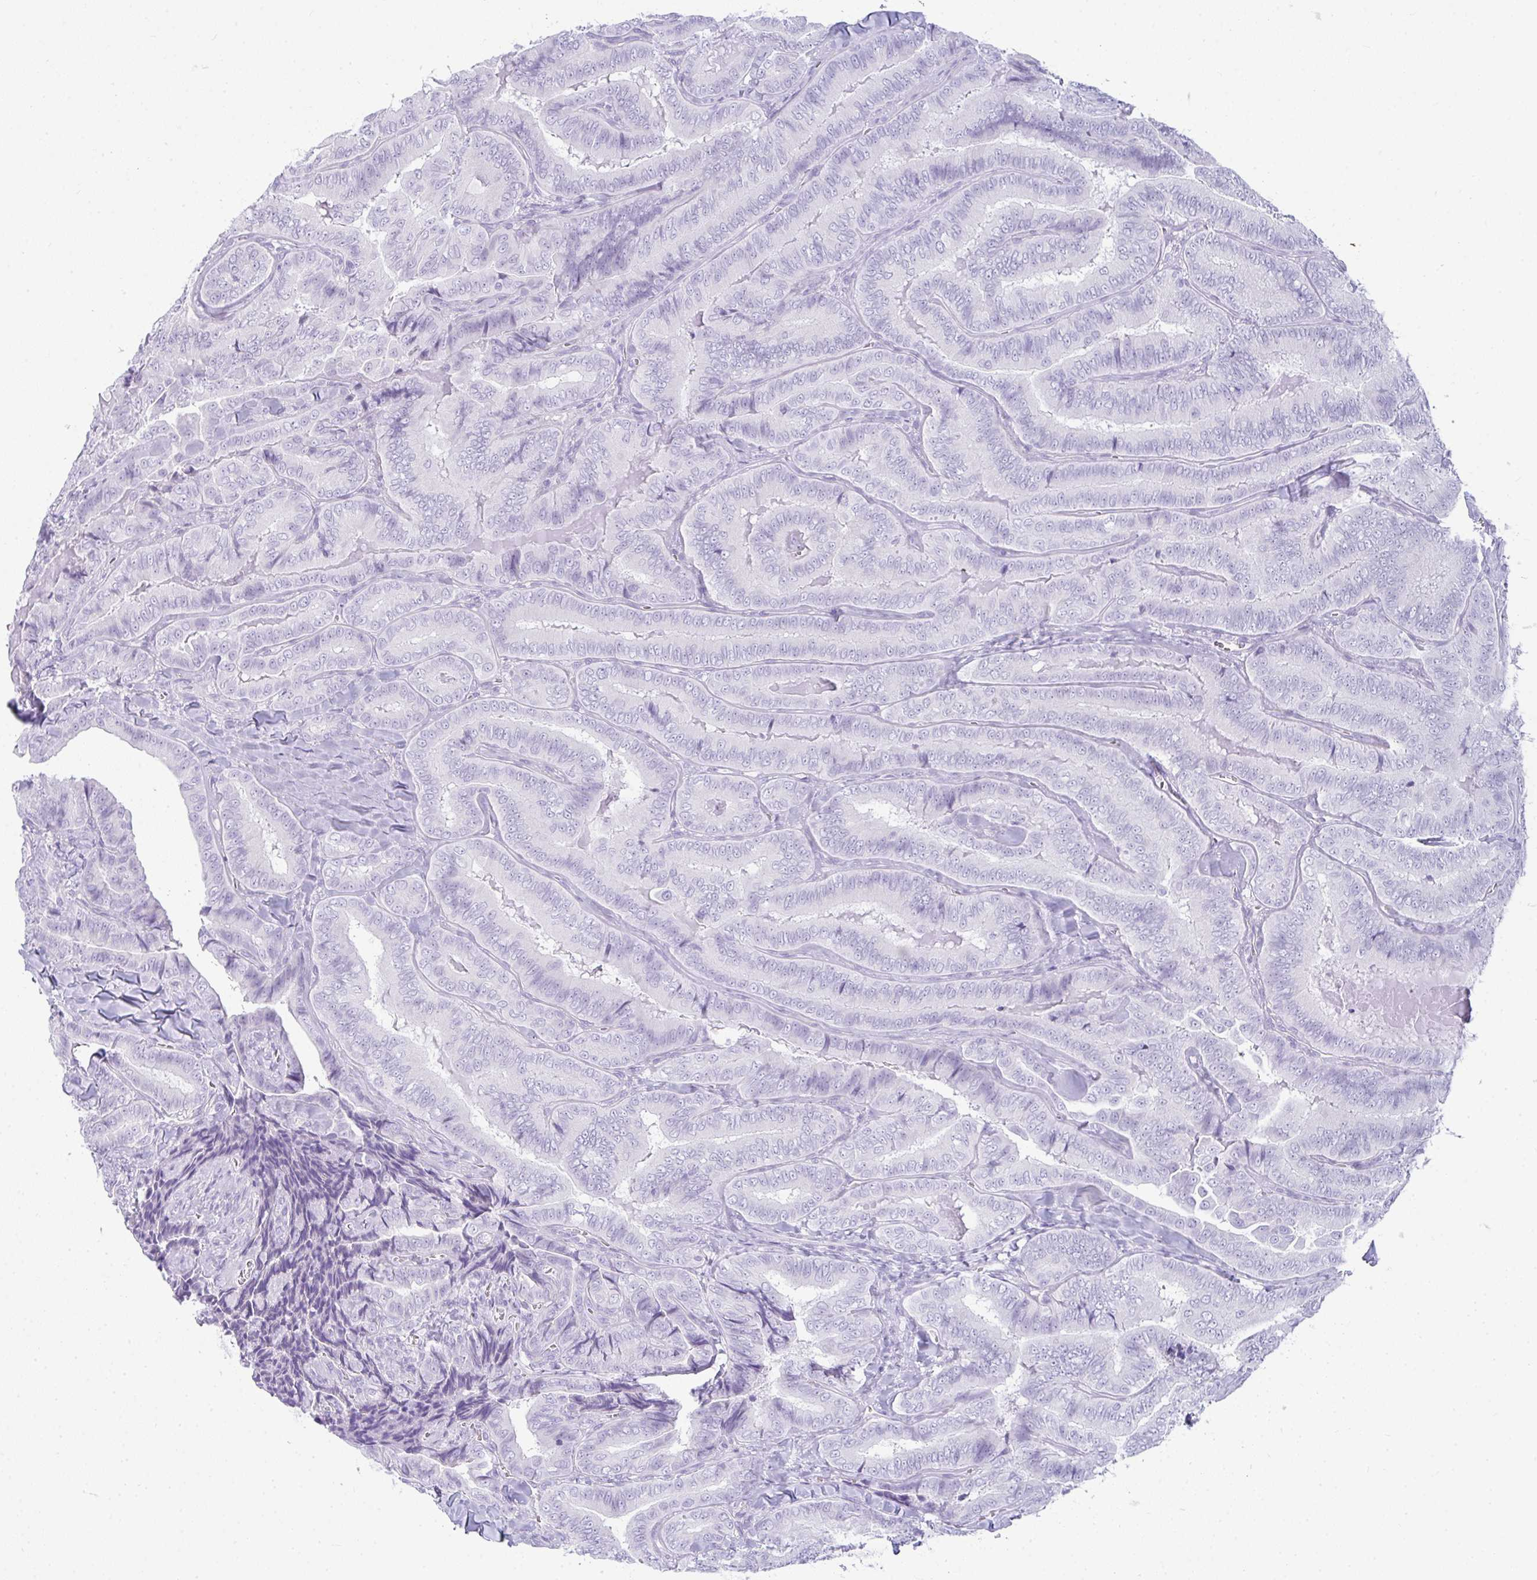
{"staining": {"intensity": "negative", "quantity": "none", "location": "none"}, "tissue": "thyroid cancer", "cell_type": "Tumor cells", "image_type": "cancer", "snomed": [{"axis": "morphology", "description": "Papillary adenocarcinoma, NOS"}, {"axis": "topography", "description": "Thyroid gland"}], "caption": "Tumor cells show no significant expression in thyroid cancer (papillary adenocarcinoma). (Brightfield microscopy of DAB (3,3'-diaminobenzidine) immunohistochemistry (IHC) at high magnification).", "gene": "RASL10A", "patient": {"sex": "male", "age": 61}}